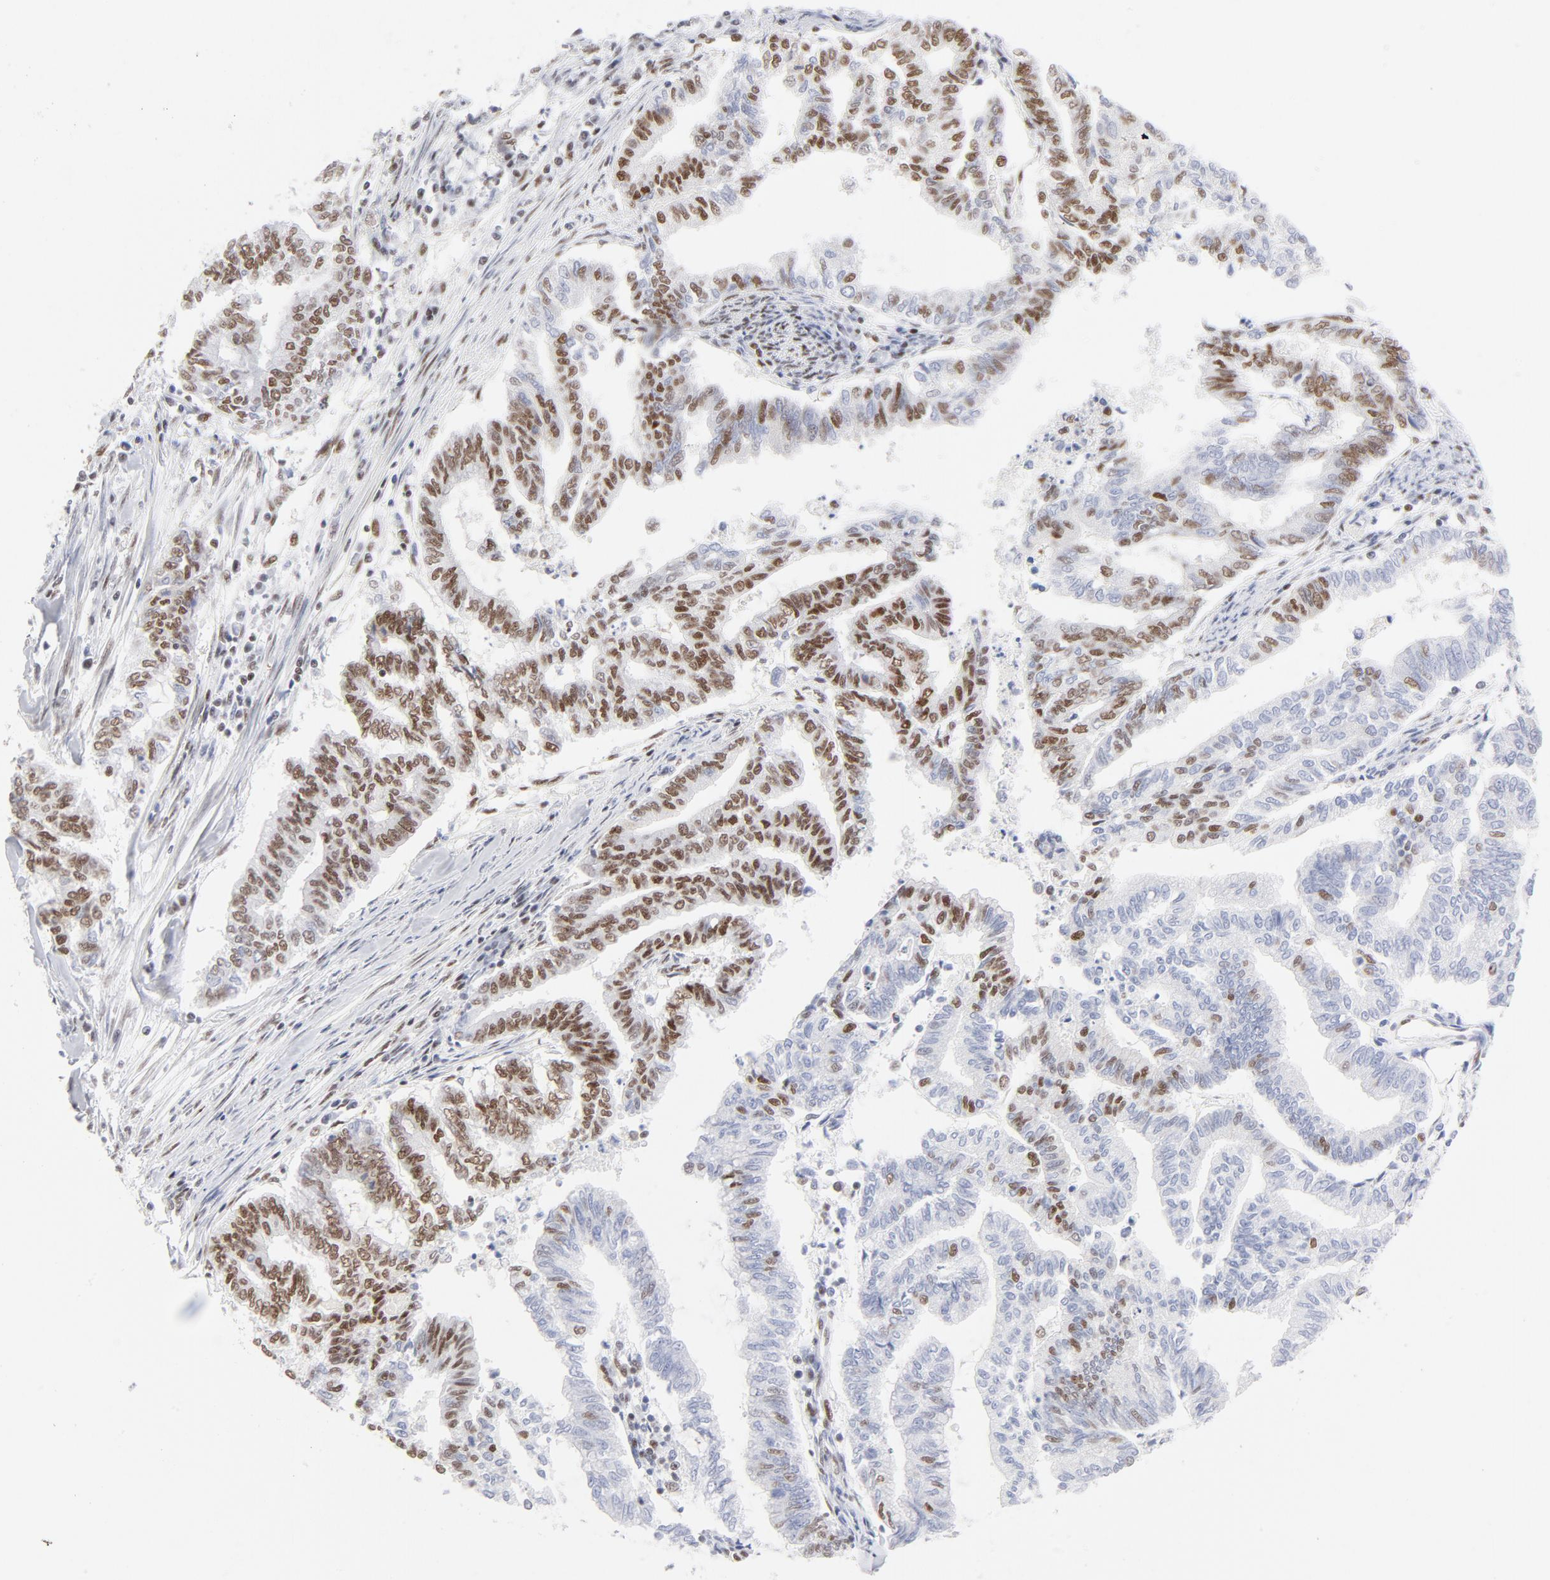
{"staining": {"intensity": "moderate", "quantity": "25%-75%", "location": "nuclear"}, "tissue": "endometrial cancer", "cell_type": "Tumor cells", "image_type": "cancer", "snomed": [{"axis": "morphology", "description": "Adenocarcinoma, NOS"}, {"axis": "topography", "description": "Endometrium"}], "caption": "Adenocarcinoma (endometrial) was stained to show a protein in brown. There is medium levels of moderate nuclear positivity in about 25%-75% of tumor cells.", "gene": "ATF2", "patient": {"sex": "female", "age": 79}}